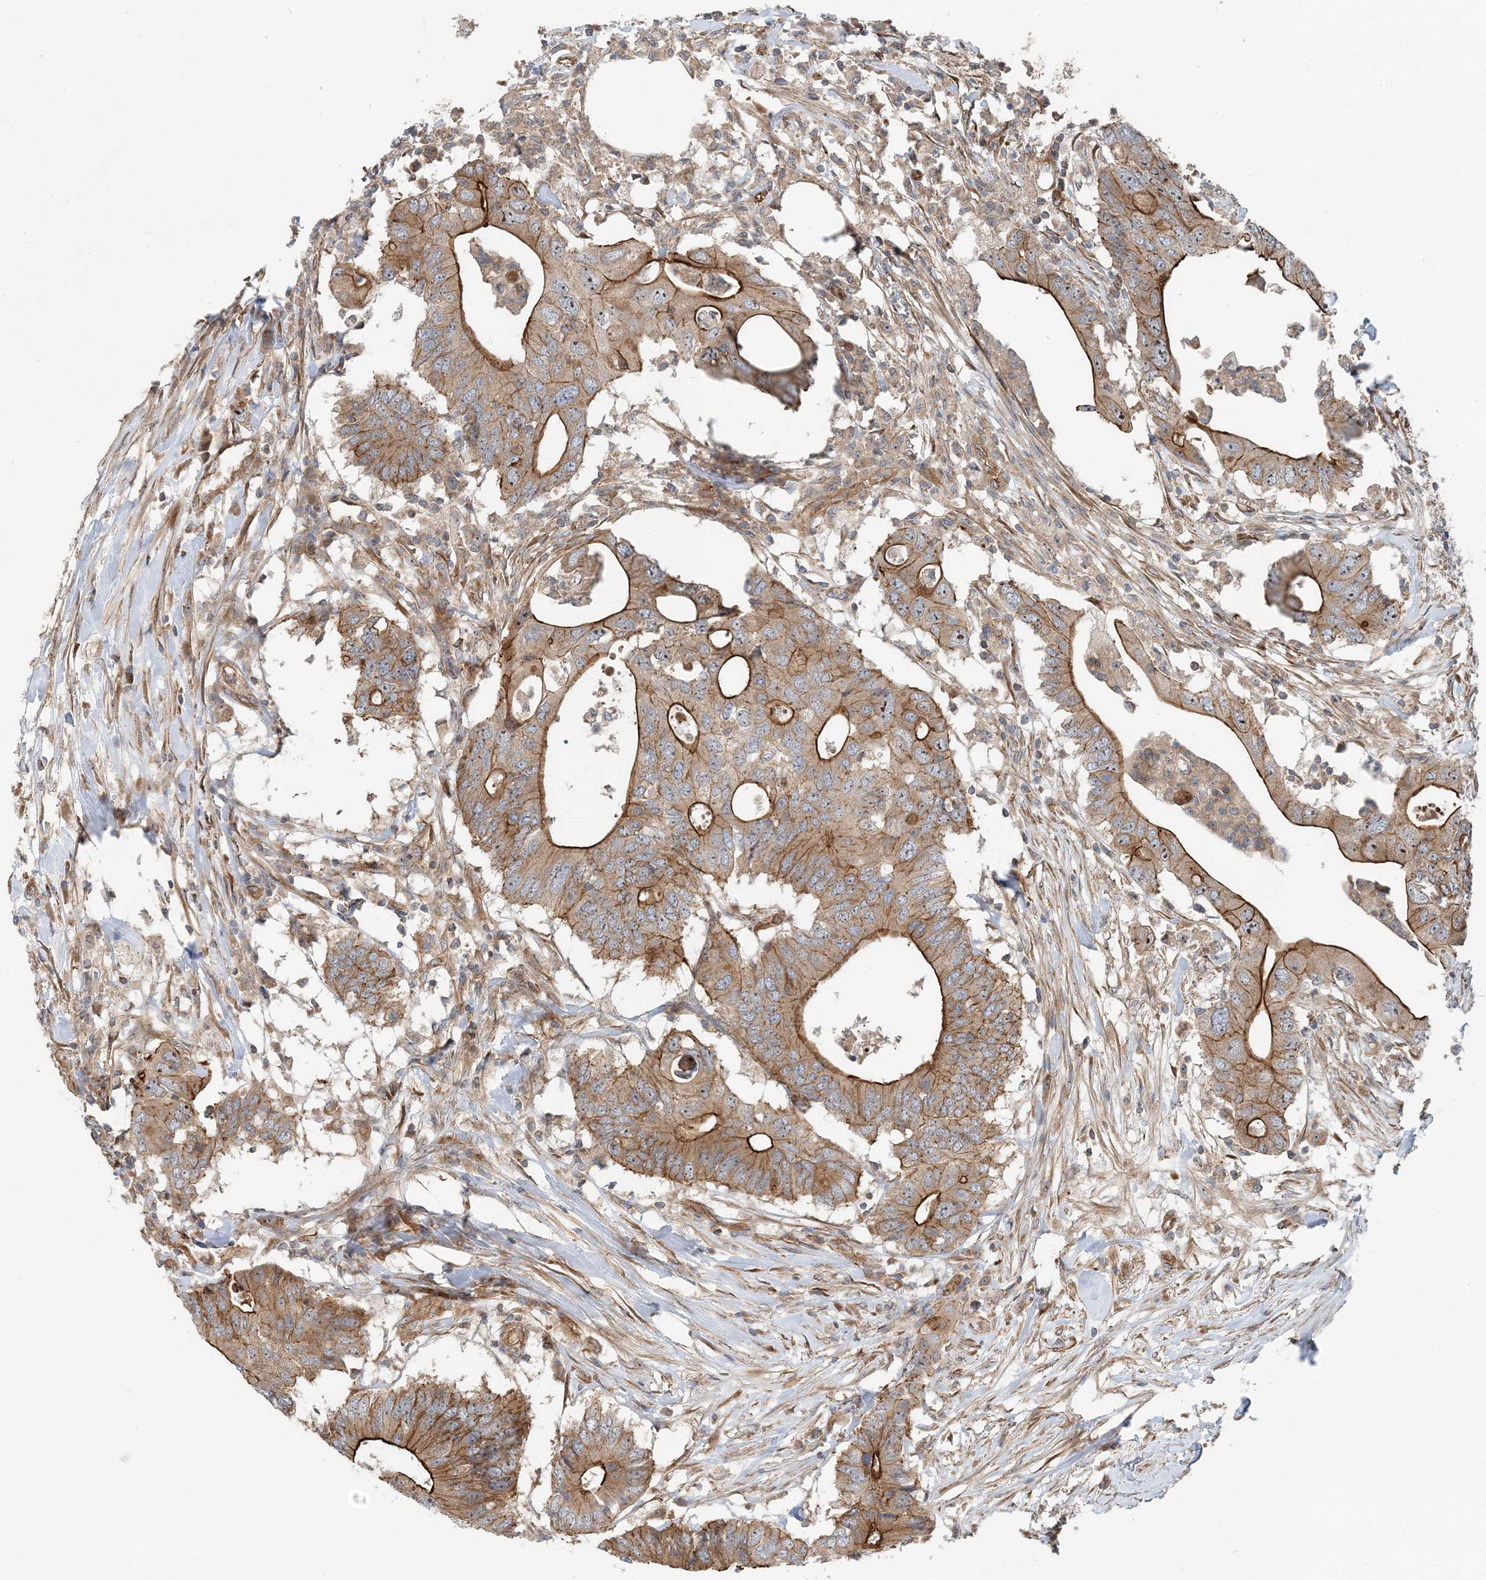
{"staining": {"intensity": "strong", "quantity": ">75%", "location": "cytoplasmic/membranous"}, "tissue": "colorectal cancer", "cell_type": "Tumor cells", "image_type": "cancer", "snomed": [{"axis": "morphology", "description": "Adenocarcinoma, NOS"}, {"axis": "topography", "description": "Colon"}], "caption": "Immunohistochemistry image of colorectal cancer (adenocarcinoma) stained for a protein (brown), which exhibits high levels of strong cytoplasmic/membranous positivity in about >75% of tumor cells.", "gene": "MYL5", "patient": {"sex": "male", "age": 71}}